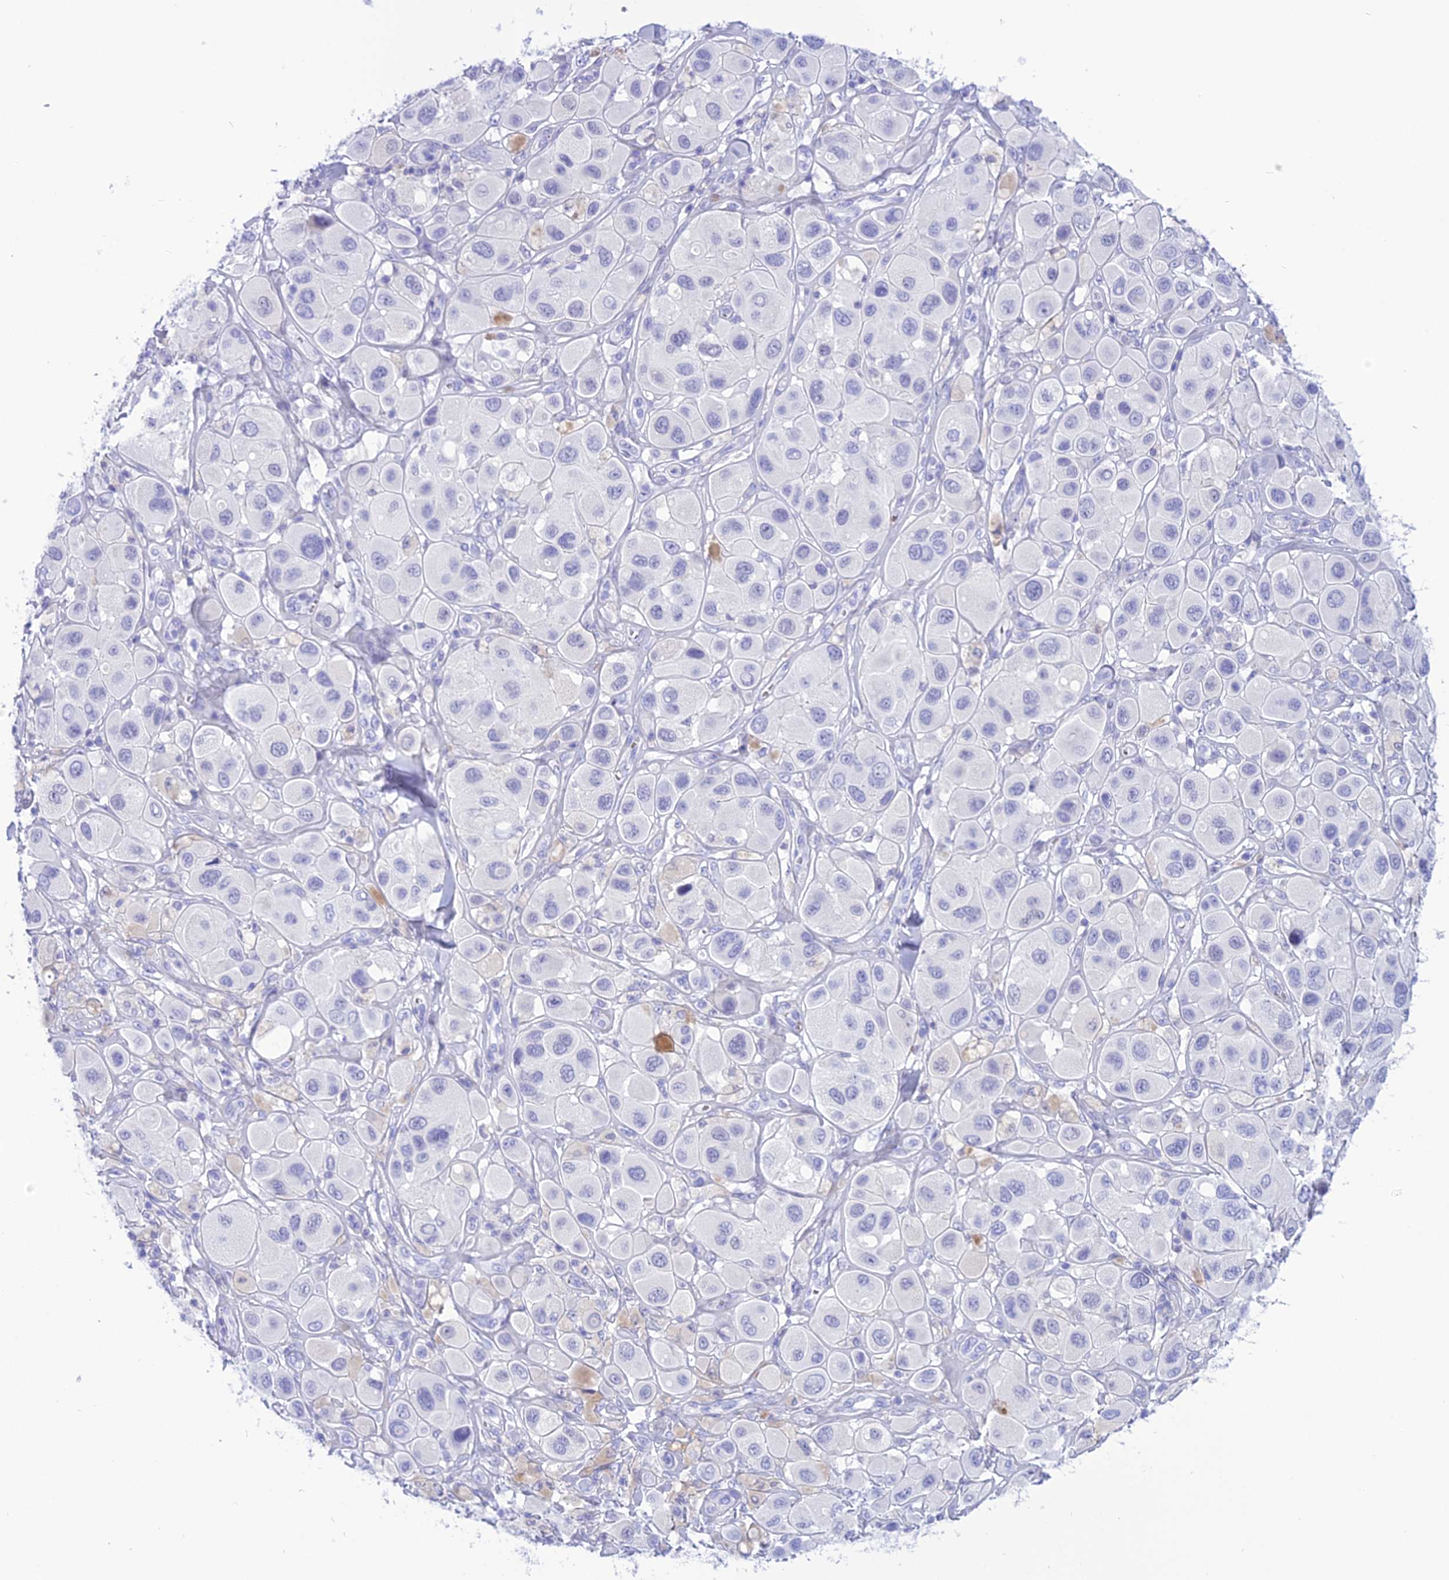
{"staining": {"intensity": "negative", "quantity": "none", "location": "none"}, "tissue": "melanoma", "cell_type": "Tumor cells", "image_type": "cancer", "snomed": [{"axis": "morphology", "description": "Malignant melanoma, Metastatic site"}, {"axis": "topography", "description": "Skin"}], "caption": "Immunohistochemistry image of melanoma stained for a protein (brown), which exhibits no positivity in tumor cells. The staining is performed using DAB (3,3'-diaminobenzidine) brown chromogen with nuclei counter-stained in using hematoxylin.", "gene": "GLYATL1", "patient": {"sex": "male", "age": 41}}